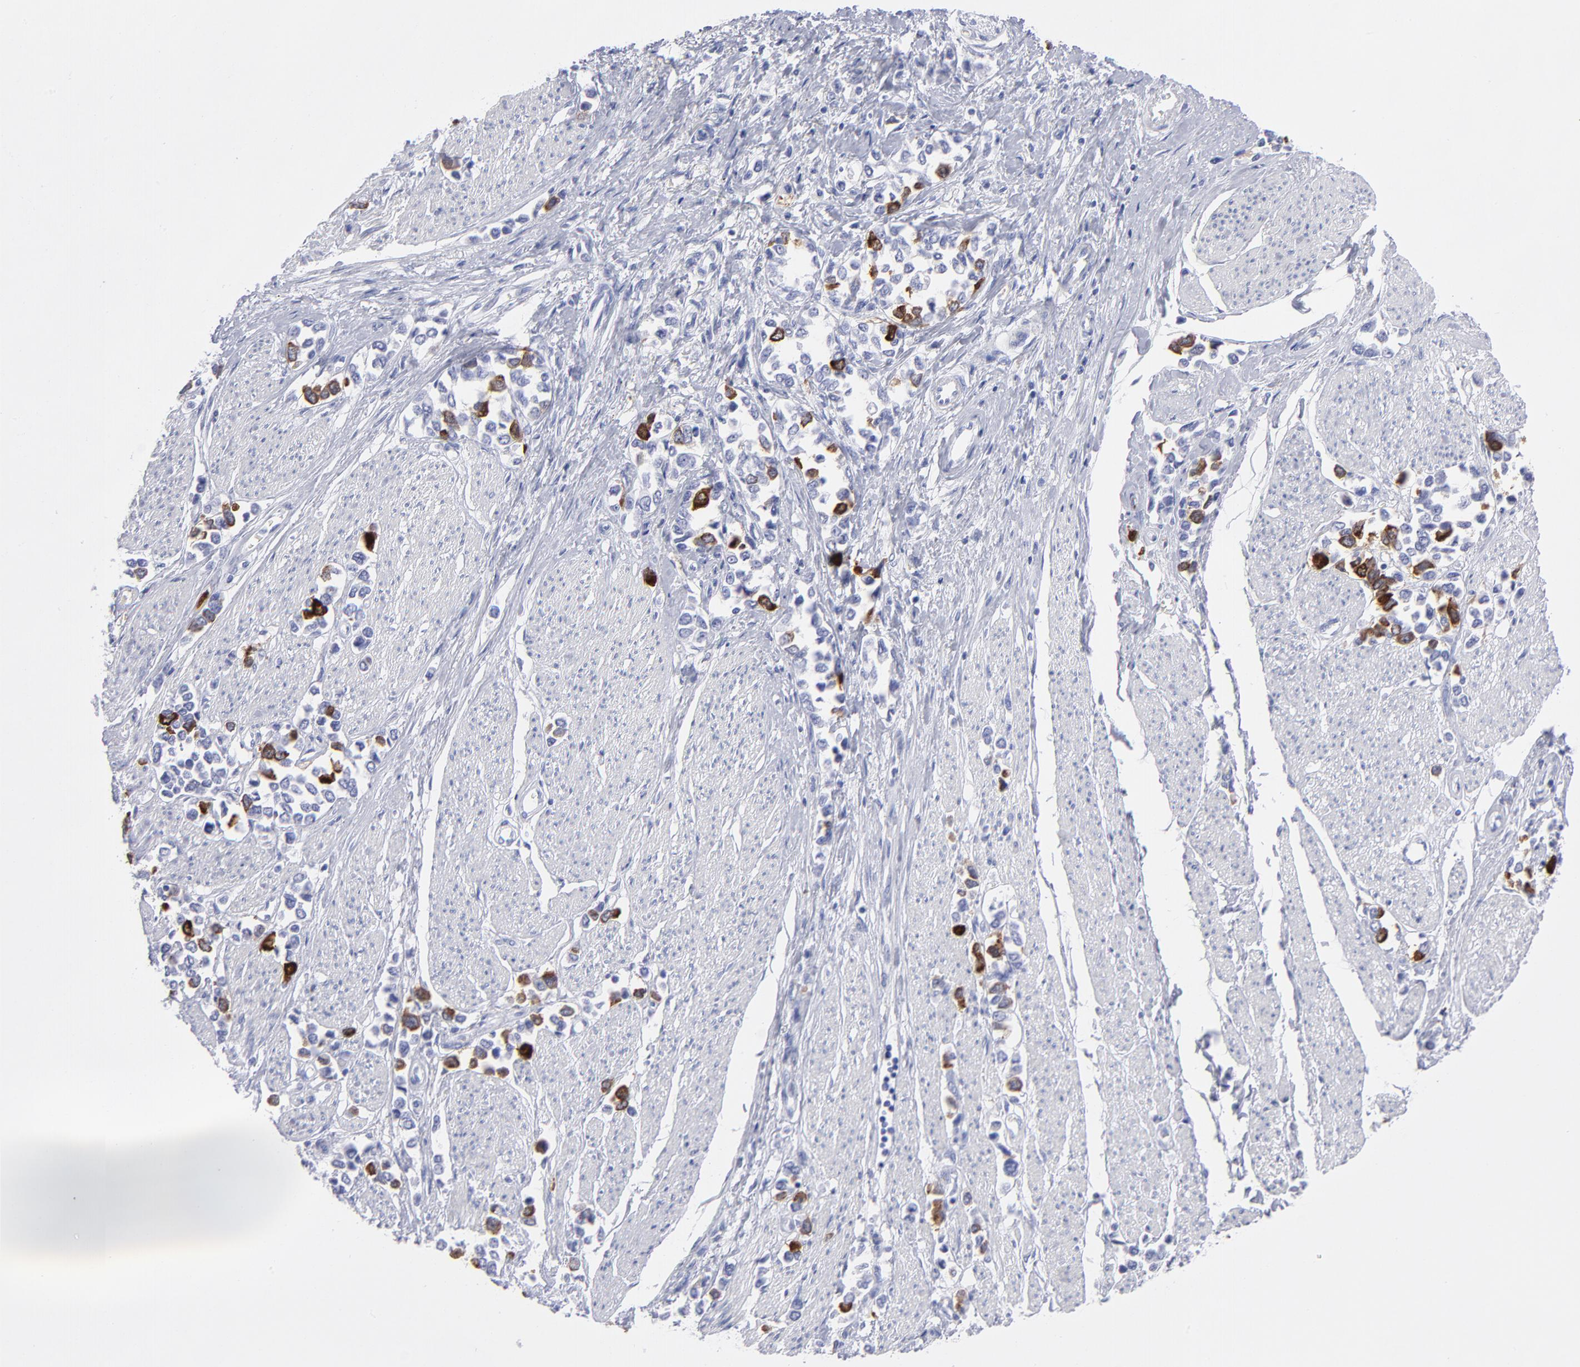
{"staining": {"intensity": "strong", "quantity": "<25%", "location": "cytoplasmic/membranous"}, "tissue": "stomach cancer", "cell_type": "Tumor cells", "image_type": "cancer", "snomed": [{"axis": "morphology", "description": "Adenocarcinoma, NOS"}, {"axis": "topography", "description": "Stomach, upper"}], "caption": "Approximately <25% of tumor cells in human adenocarcinoma (stomach) exhibit strong cytoplasmic/membranous protein positivity as visualized by brown immunohistochemical staining.", "gene": "CCNB1", "patient": {"sex": "male", "age": 76}}